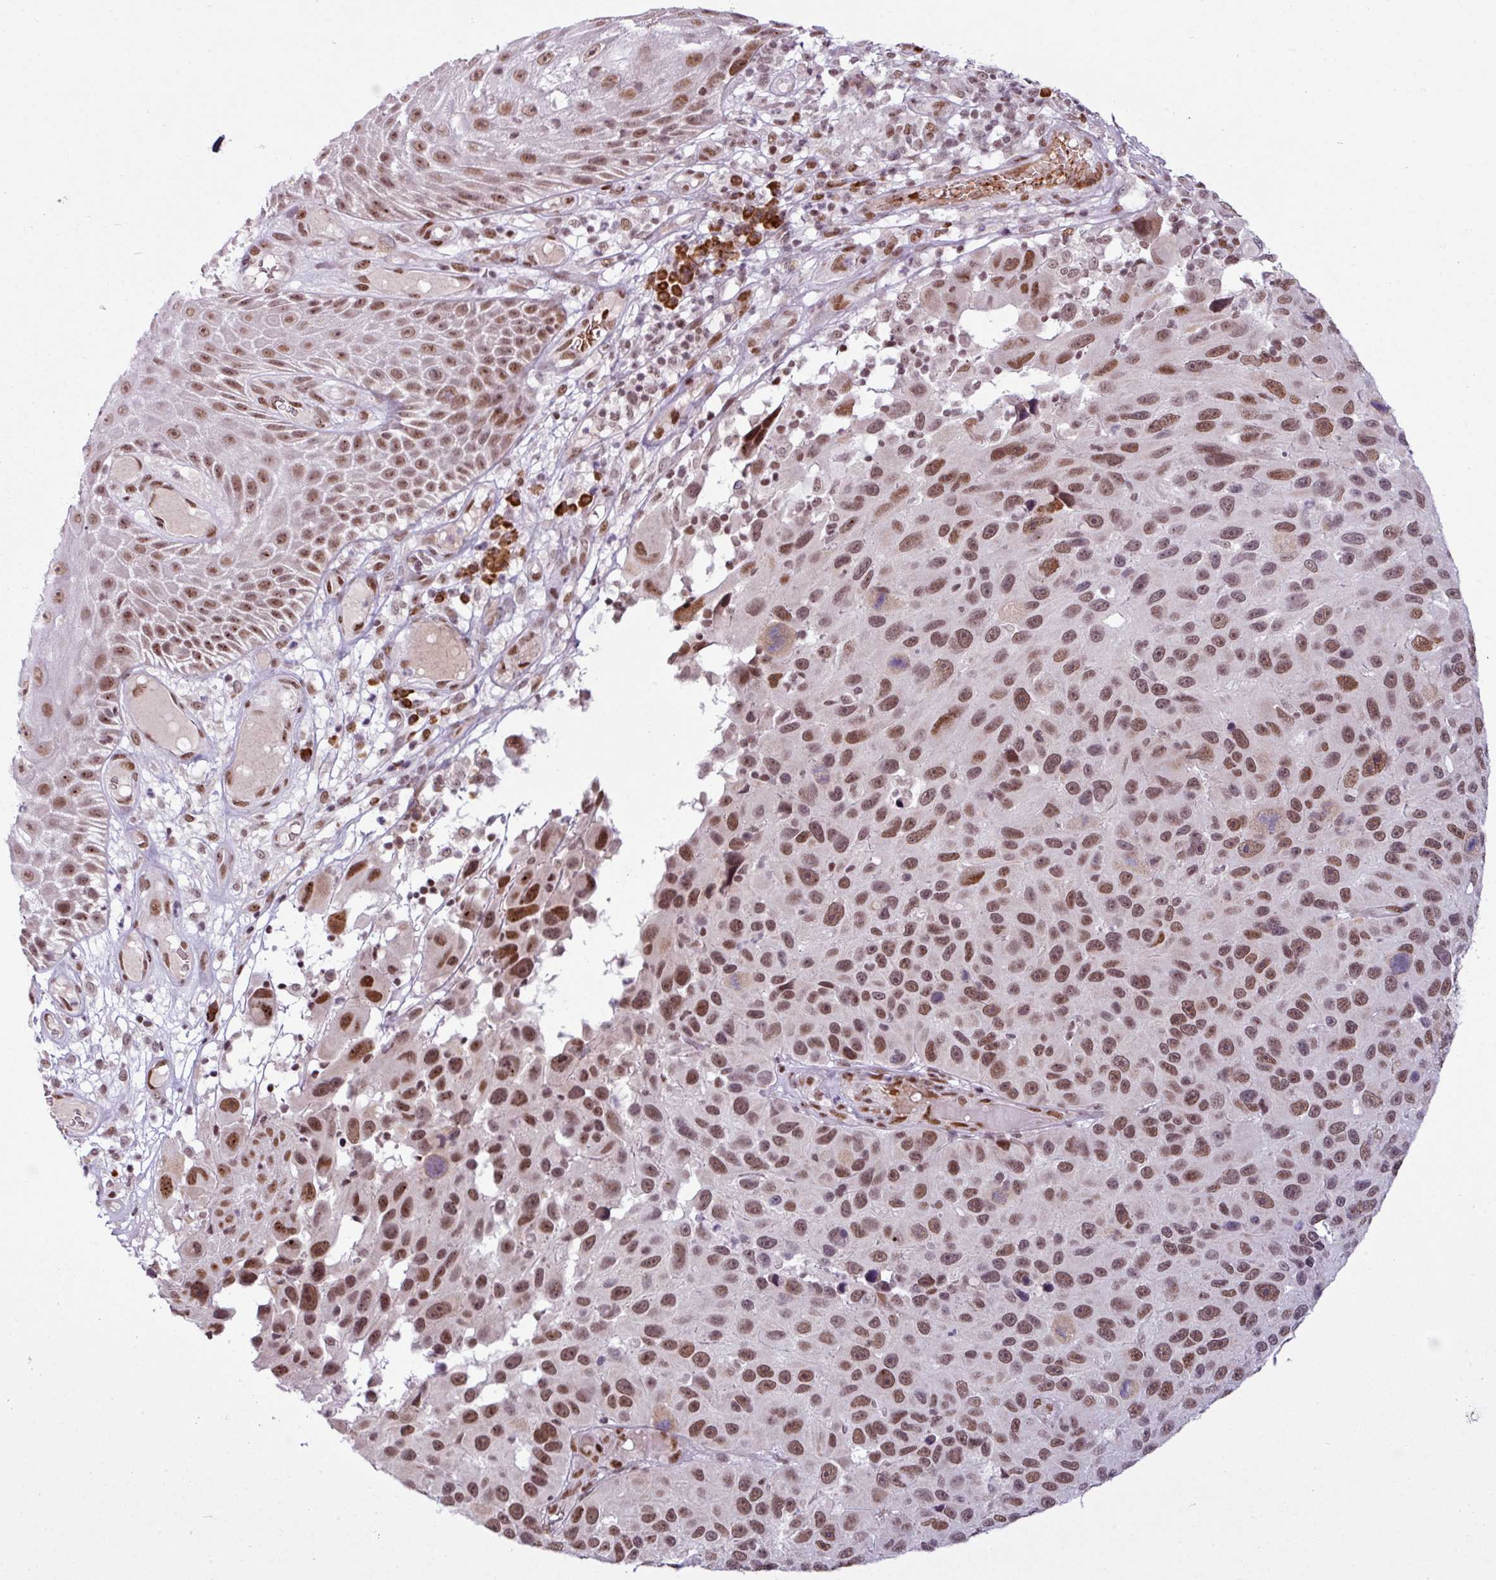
{"staining": {"intensity": "moderate", "quantity": ">75%", "location": "nuclear"}, "tissue": "melanoma", "cell_type": "Tumor cells", "image_type": "cancer", "snomed": [{"axis": "morphology", "description": "Malignant melanoma, NOS"}, {"axis": "topography", "description": "Skin"}], "caption": "Tumor cells display moderate nuclear staining in about >75% of cells in malignant melanoma.", "gene": "PRDM5", "patient": {"sex": "male", "age": 53}}